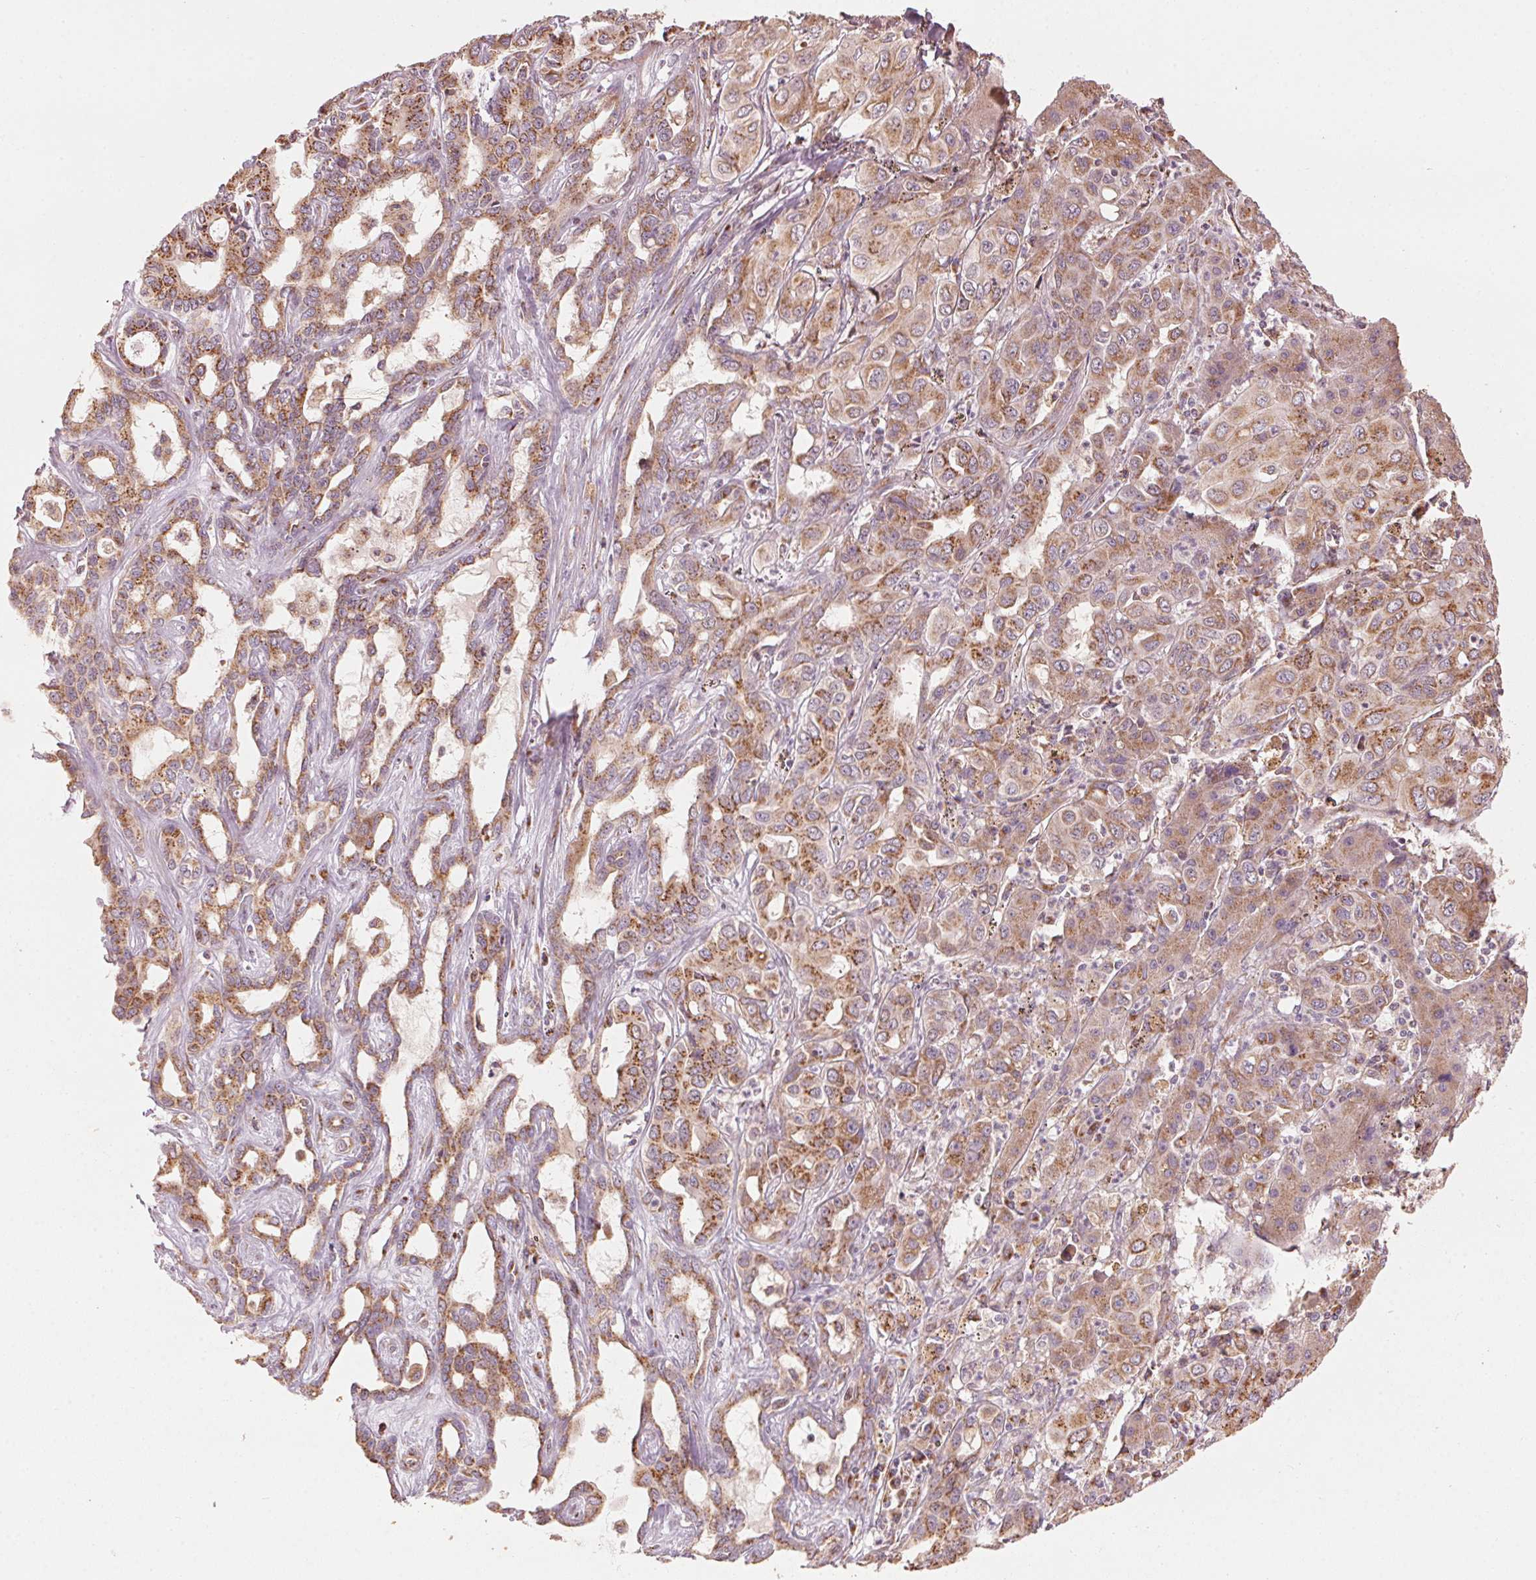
{"staining": {"intensity": "moderate", "quantity": ">75%", "location": "cytoplasmic/membranous"}, "tissue": "liver cancer", "cell_type": "Tumor cells", "image_type": "cancer", "snomed": [{"axis": "morphology", "description": "Cholangiocarcinoma"}, {"axis": "topography", "description": "Liver"}], "caption": "Brown immunohistochemical staining in liver cancer reveals moderate cytoplasmic/membranous positivity in approximately >75% of tumor cells.", "gene": "TOMM70", "patient": {"sex": "female", "age": 60}}